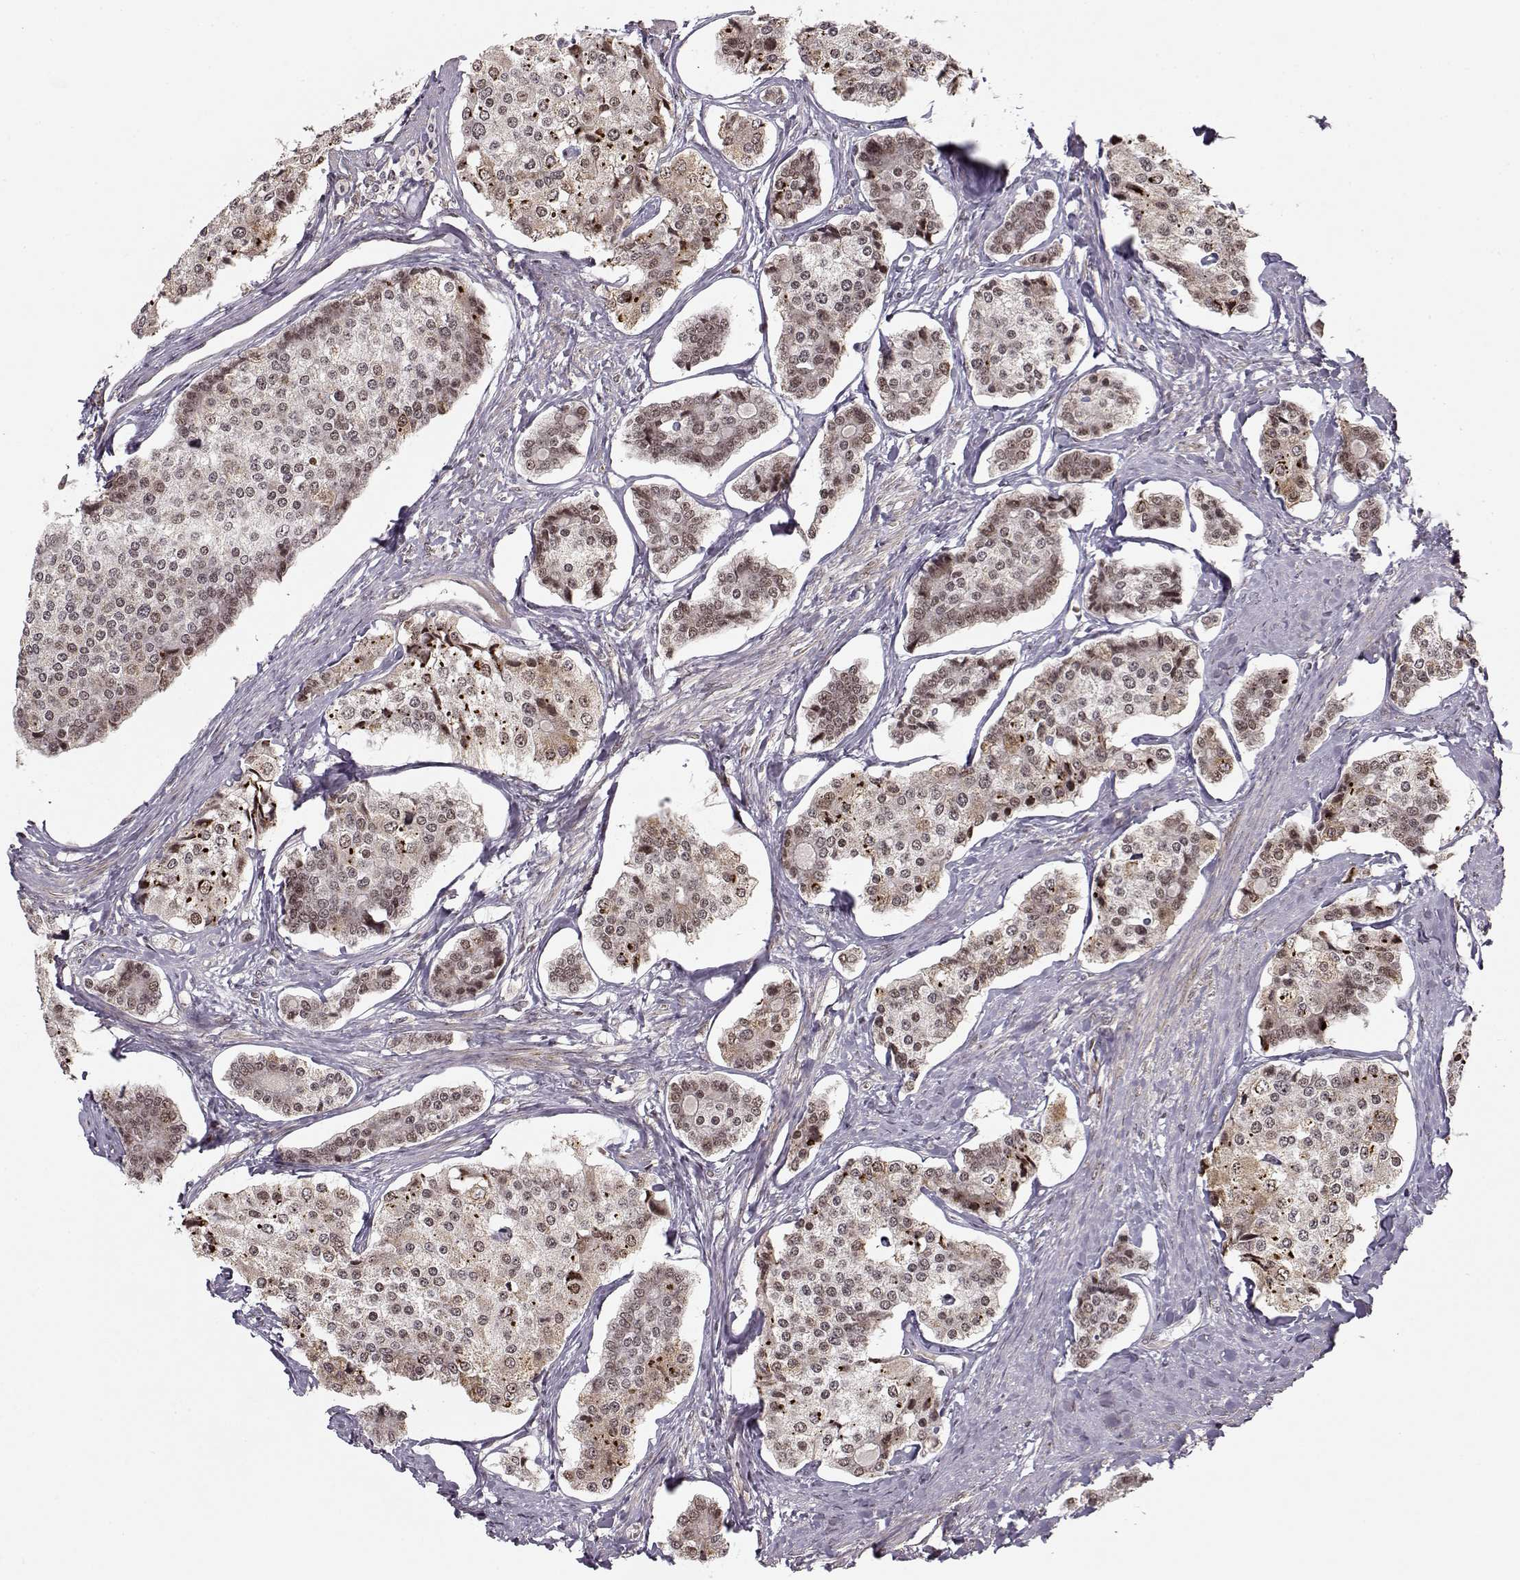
{"staining": {"intensity": "weak", "quantity": "25%-75%", "location": "cytoplasmic/membranous"}, "tissue": "carcinoid", "cell_type": "Tumor cells", "image_type": "cancer", "snomed": [{"axis": "morphology", "description": "Carcinoid, malignant, NOS"}, {"axis": "topography", "description": "Small intestine"}], "caption": "A high-resolution histopathology image shows immunohistochemistry staining of carcinoid (malignant), which shows weak cytoplasmic/membranous expression in approximately 25%-75% of tumor cells. Nuclei are stained in blue.", "gene": "RAI1", "patient": {"sex": "female", "age": 65}}